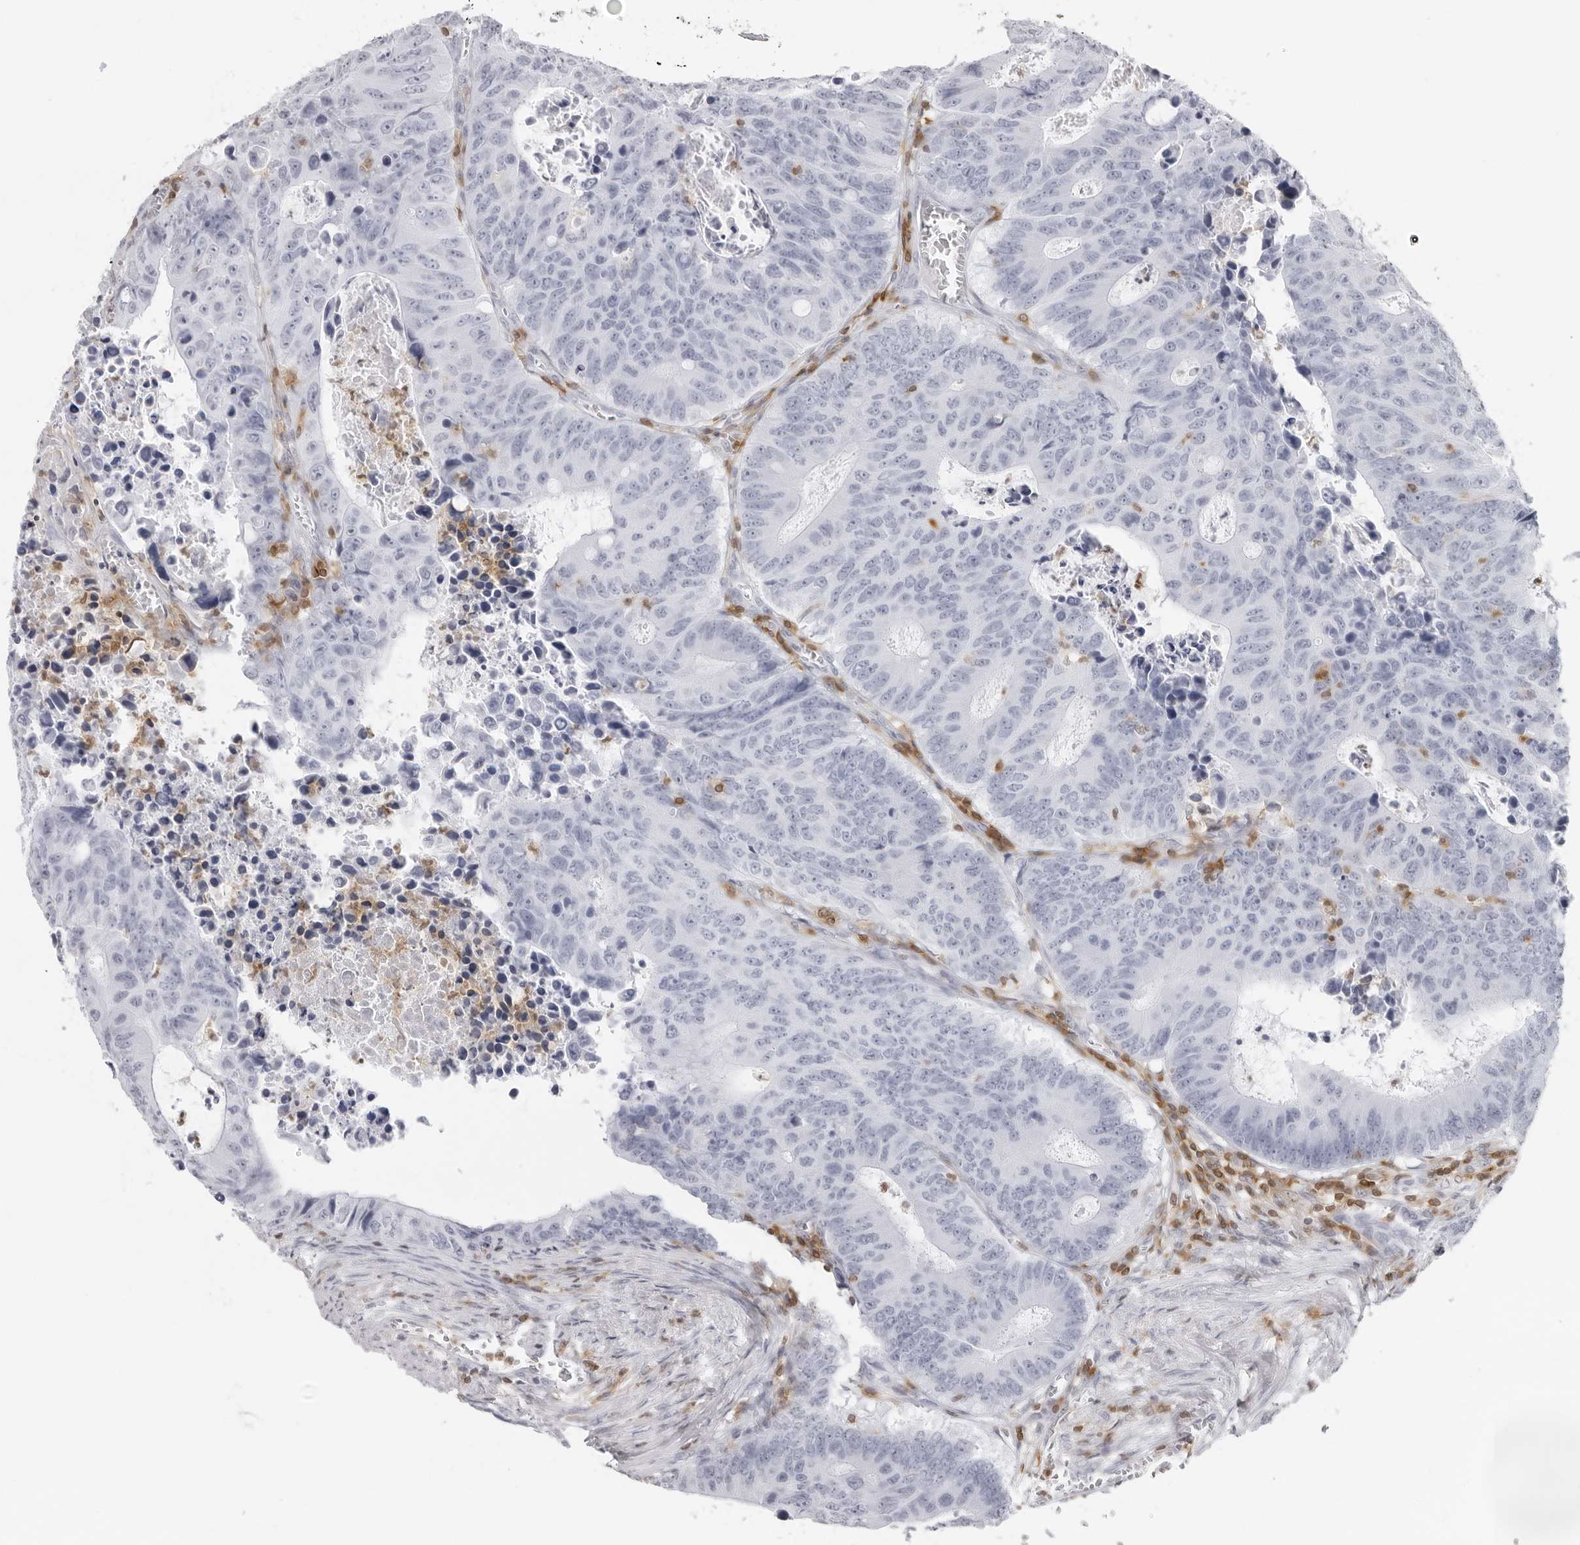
{"staining": {"intensity": "negative", "quantity": "none", "location": "none"}, "tissue": "colorectal cancer", "cell_type": "Tumor cells", "image_type": "cancer", "snomed": [{"axis": "morphology", "description": "Adenocarcinoma, NOS"}, {"axis": "topography", "description": "Colon"}], "caption": "This is an IHC micrograph of human colorectal cancer (adenocarcinoma). There is no staining in tumor cells.", "gene": "FMNL1", "patient": {"sex": "male", "age": 87}}